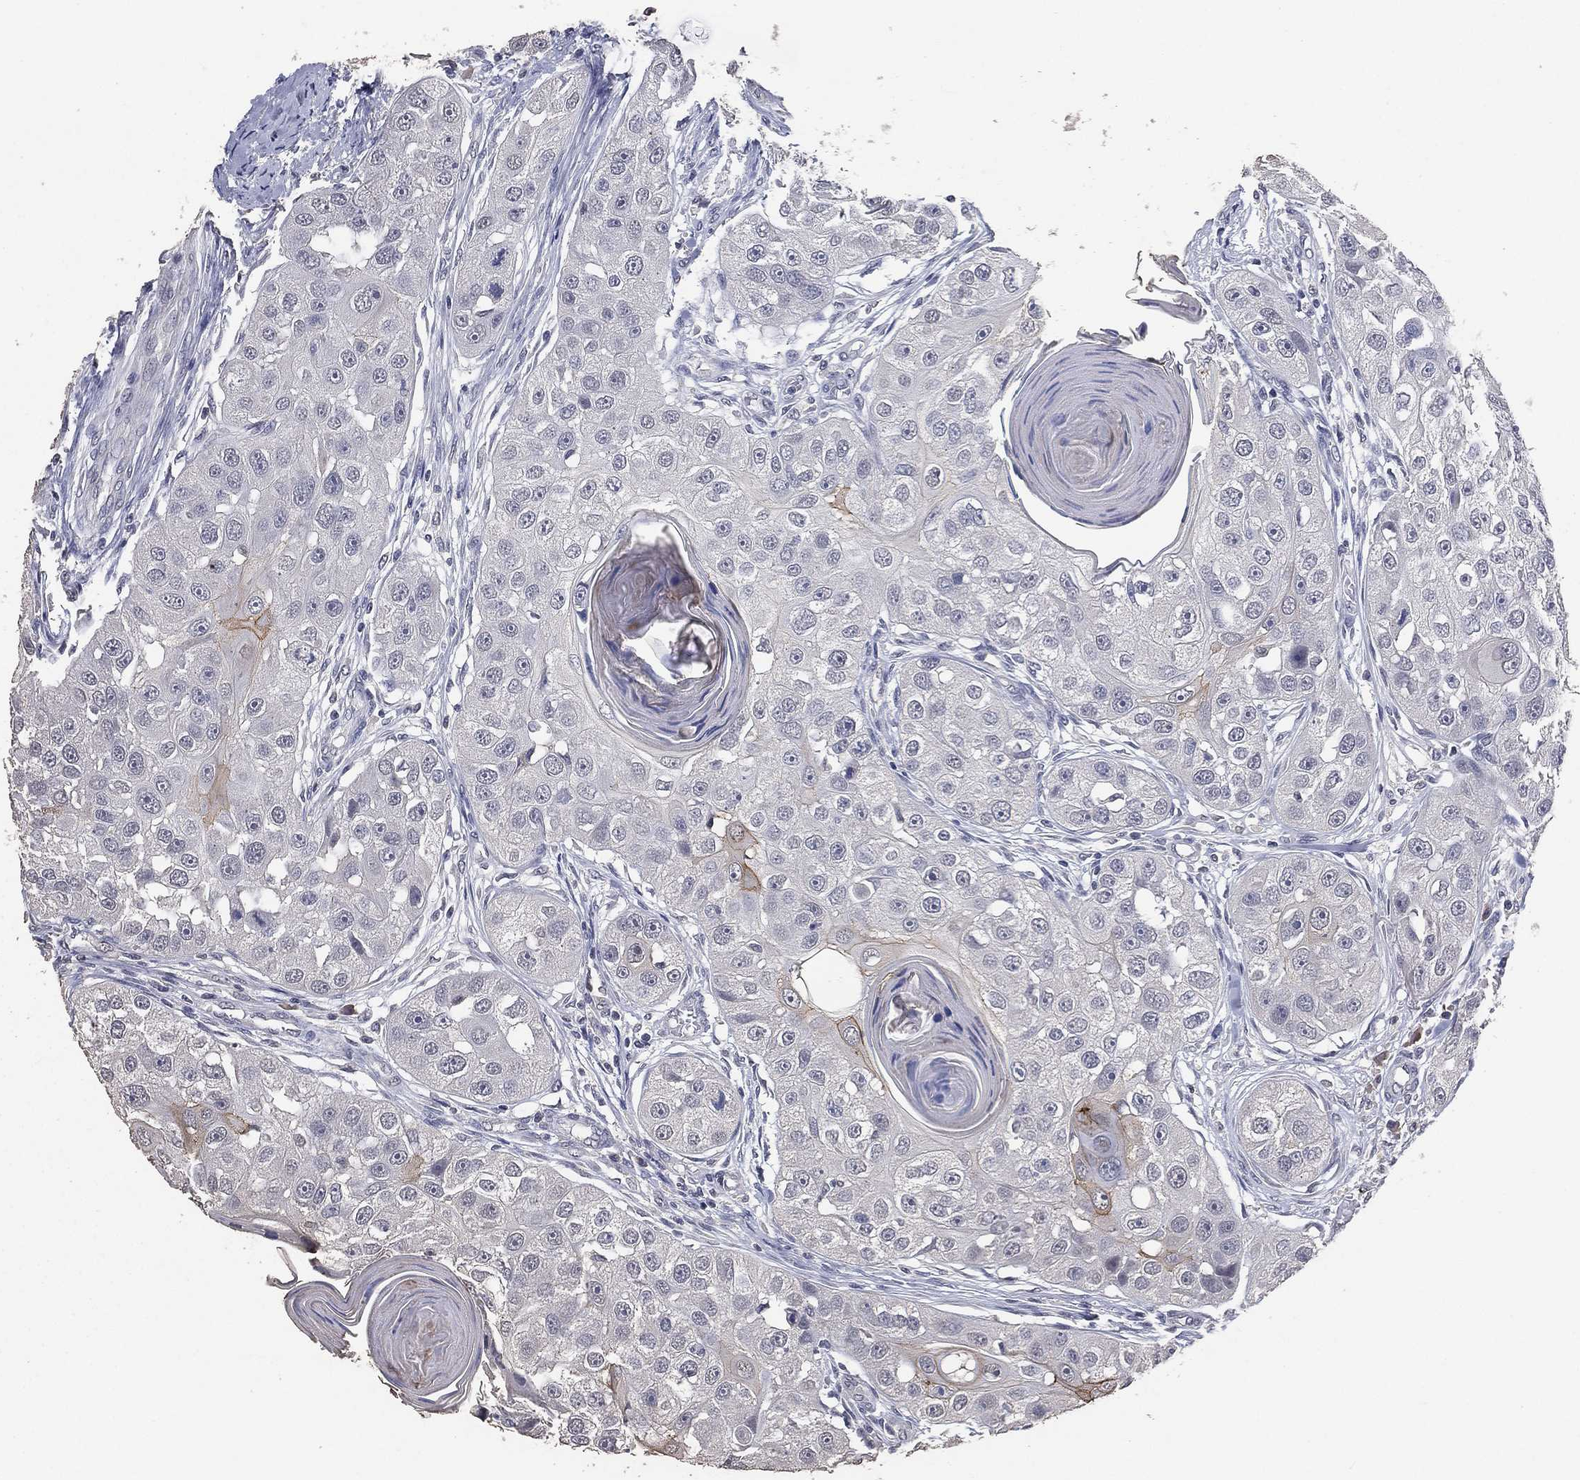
{"staining": {"intensity": "moderate", "quantity": "<25%", "location": "cytoplasmic/membranous"}, "tissue": "head and neck cancer", "cell_type": "Tumor cells", "image_type": "cancer", "snomed": [{"axis": "morphology", "description": "Normal tissue, NOS"}, {"axis": "morphology", "description": "Squamous cell carcinoma, NOS"}, {"axis": "topography", "description": "Skeletal muscle"}, {"axis": "topography", "description": "Head-Neck"}], "caption": "Protein positivity by immunohistochemistry (IHC) shows moderate cytoplasmic/membranous staining in approximately <25% of tumor cells in head and neck cancer (squamous cell carcinoma). Using DAB (brown) and hematoxylin (blue) stains, captured at high magnification using brightfield microscopy.", "gene": "DSG1", "patient": {"sex": "male", "age": 51}}